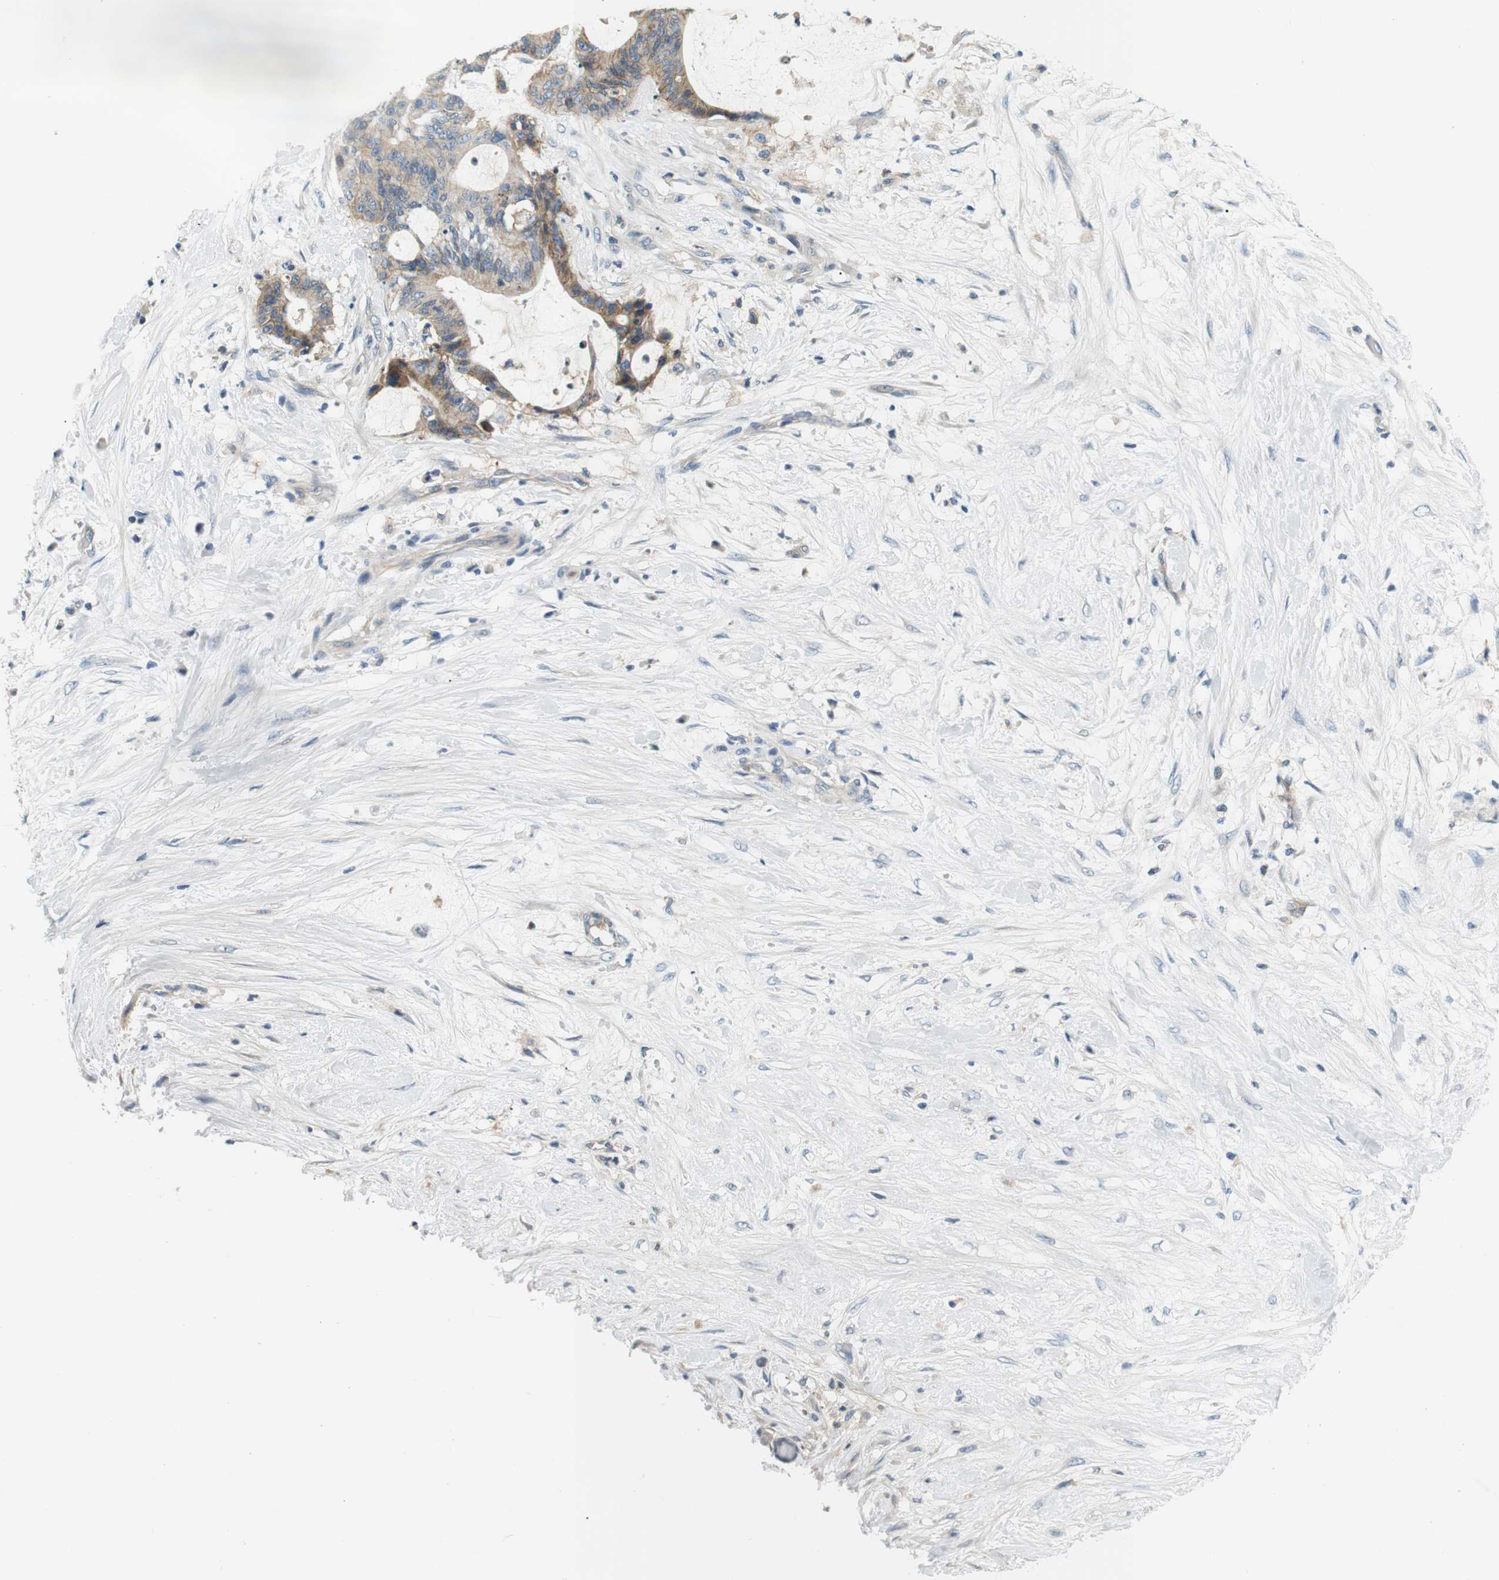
{"staining": {"intensity": "moderate", "quantity": "<25%", "location": "cytoplasmic/membranous"}, "tissue": "liver cancer", "cell_type": "Tumor cells", "image_type": "cancer", "snomed": [{"axis": "morphology", "description": "Cholangiocarcinoma"}, {"axis": "topography", "description": "Liver"}], "caption": "Moderate cytoplasmic/membranous positivity is identified in about <25% of tumor cells in liver cancer (cholangiocarcinoma). (DAB = brown stain, brightfield microscopy at high magnification).", "gene": "SLC30A1", "patient": {"sex": "female", "age": 73}}